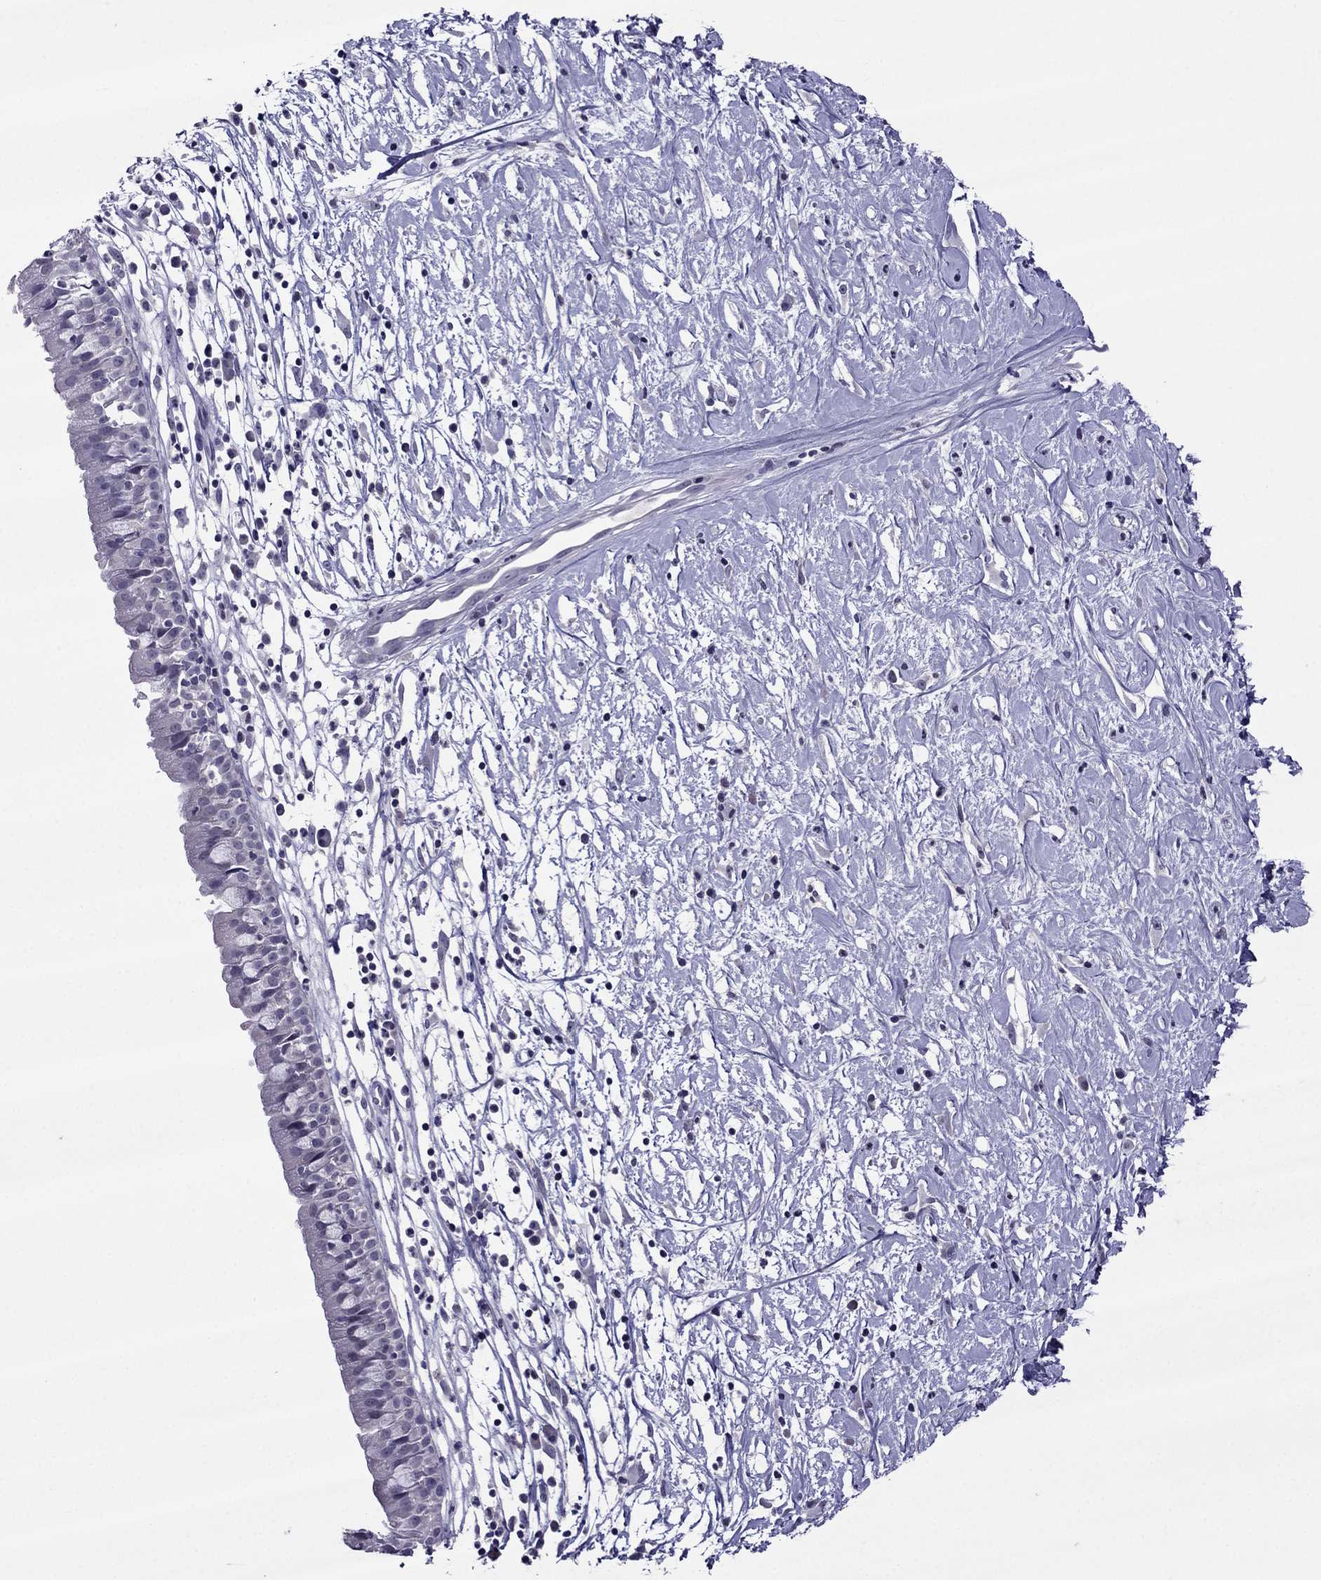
{"staining": {"intensity": "negative", "quantity": "none", "location": "none"}, "tissue": "nasopharynx", "cell_type": "Respiratory epithelial cells", "image_type": "normal", "snomed": [{"axis": "morphology", "description": "Normal tissue, NOS"}, {"axis": "topography", "description": "Nasopharynx"}], "caption": "The micrograph demonstrates no staining of respiratory epithelial cells in normal nasopharynx.", "gene": "SPTBN4", "patient": {"sex": "male", "age": 9}}